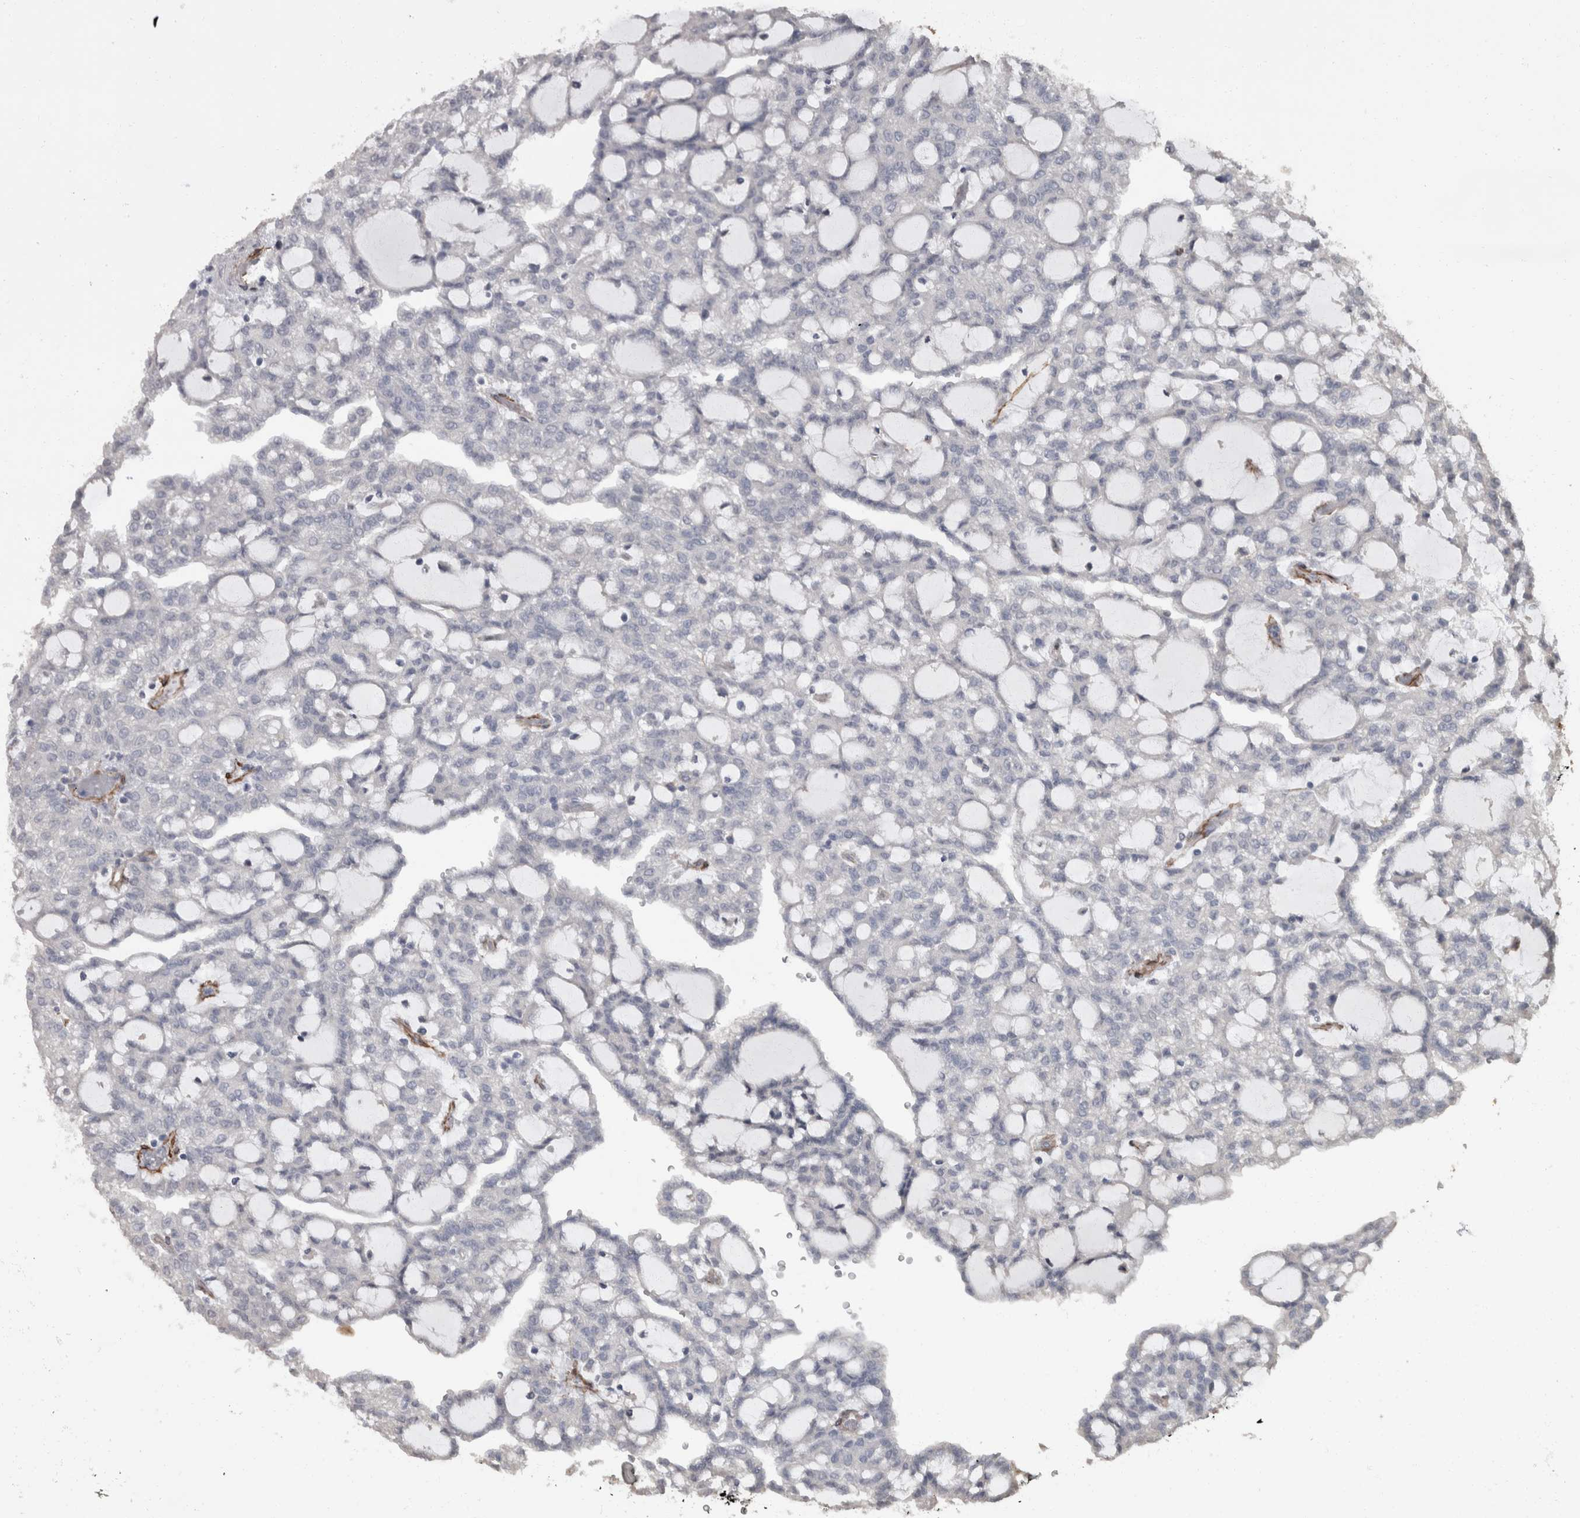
{"staining": {"intensity": "negative", "quantity": "none", "location": "none"}, "tissue": "renal cancer", "cell_type": "Tumor cells", "image_type": "cancer", "snomed": [{"axis": "morphology", "description": "Adenocarcinoma, NOS"}, {"axis": "topography", "description": "Kidney"}], "caption": "The immunohistochemistry (IHC) micrograph has no significant staining in tumor cells of renal cancer tissue.", "gene": "MASTL", "patient": {"sex": "male", "age": 63}}